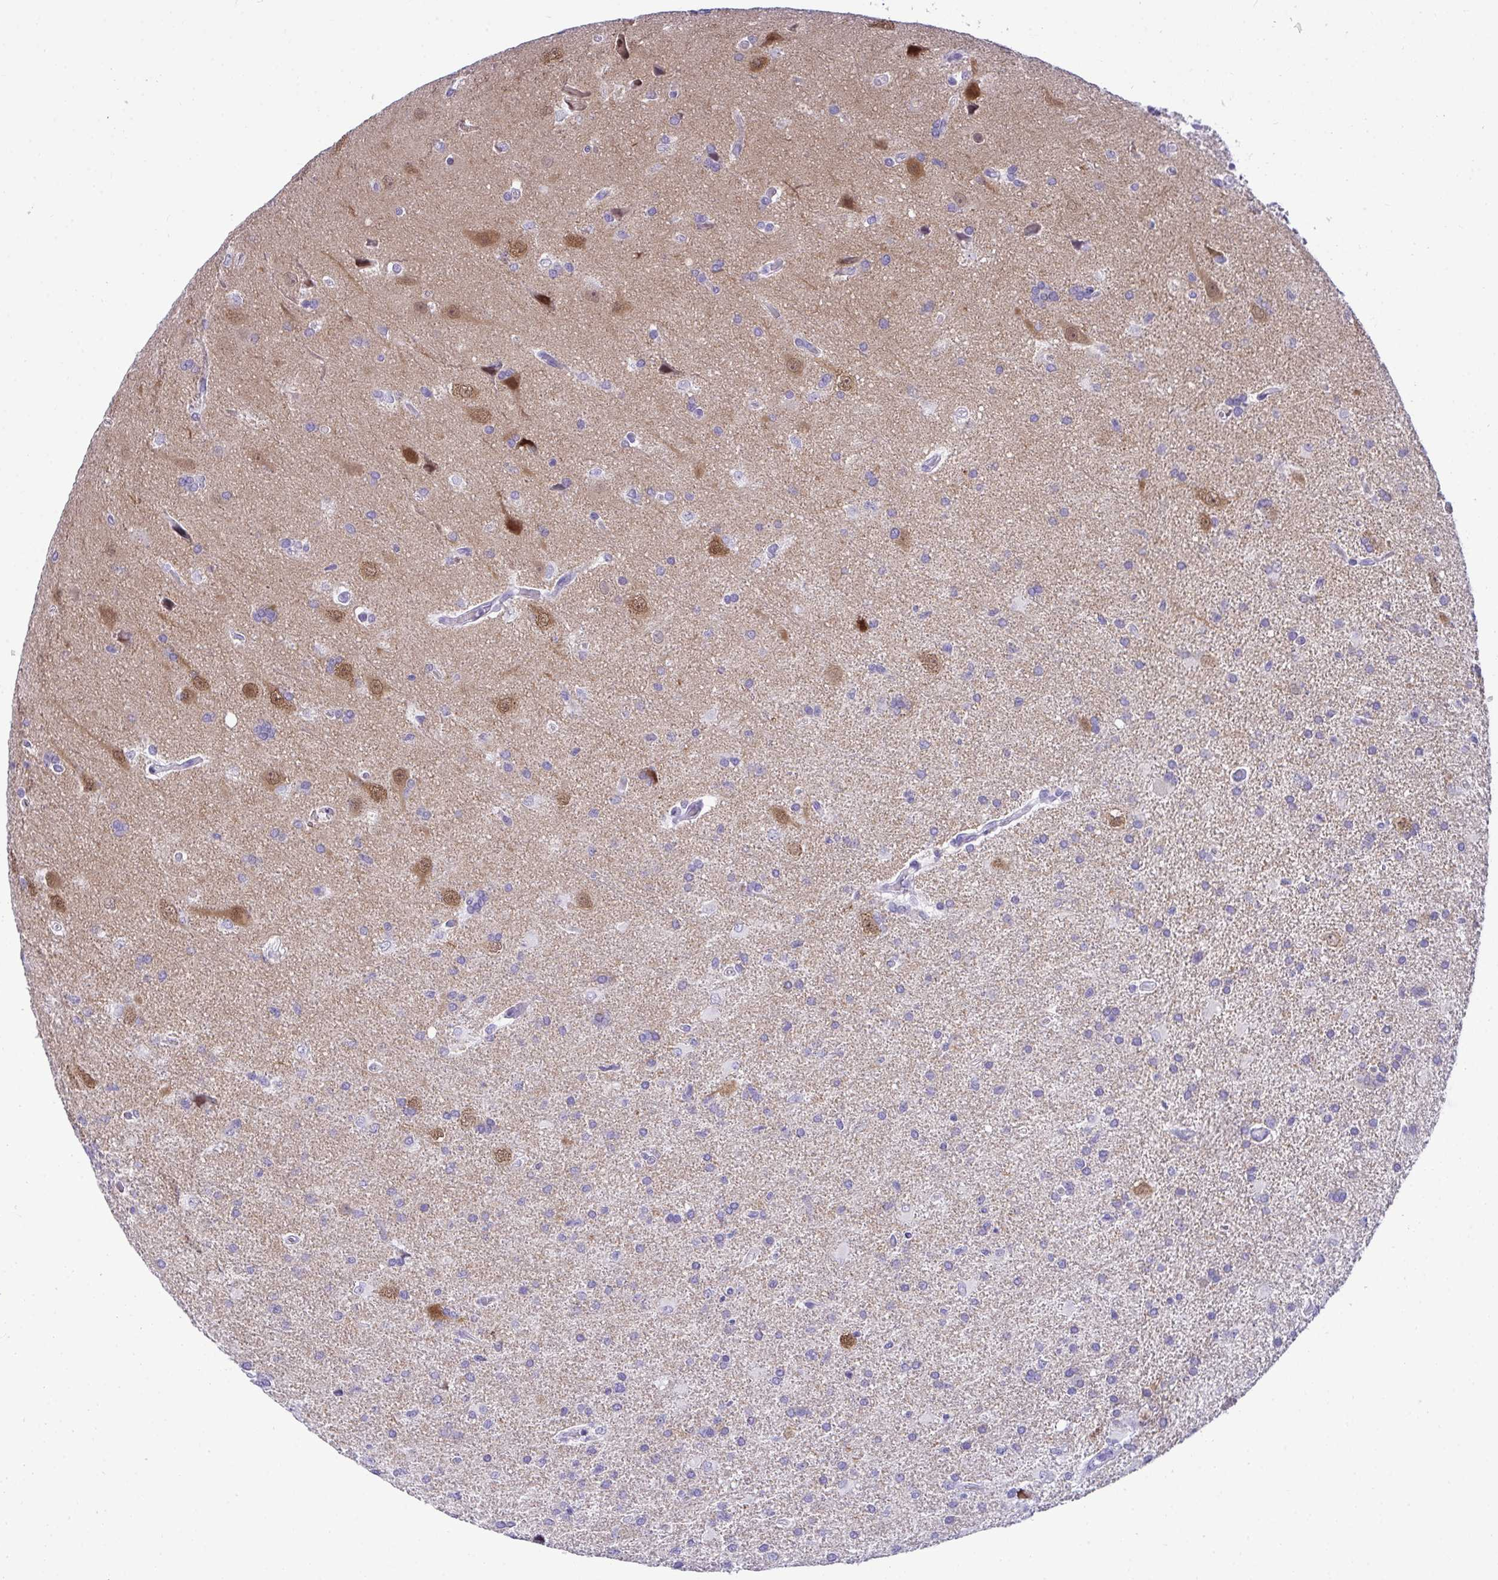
{"staining": {"intensity": "negative", "quantity": "none", "location": "none"}, "tissue": "glioma", "cell_type": "Tumor cells", "image_type": "cancer", "snomed": [{"axis": "morphology", "description": "Glioma, malignant, High grade"}, {"axis": "topography", "description": "Brain"}], "caption": "Tumor cells show no significant protein positivity in high-grade glioma (malignant).", "gene": "PGM2L1", "patient": {"sex": "male", "age": 68}}